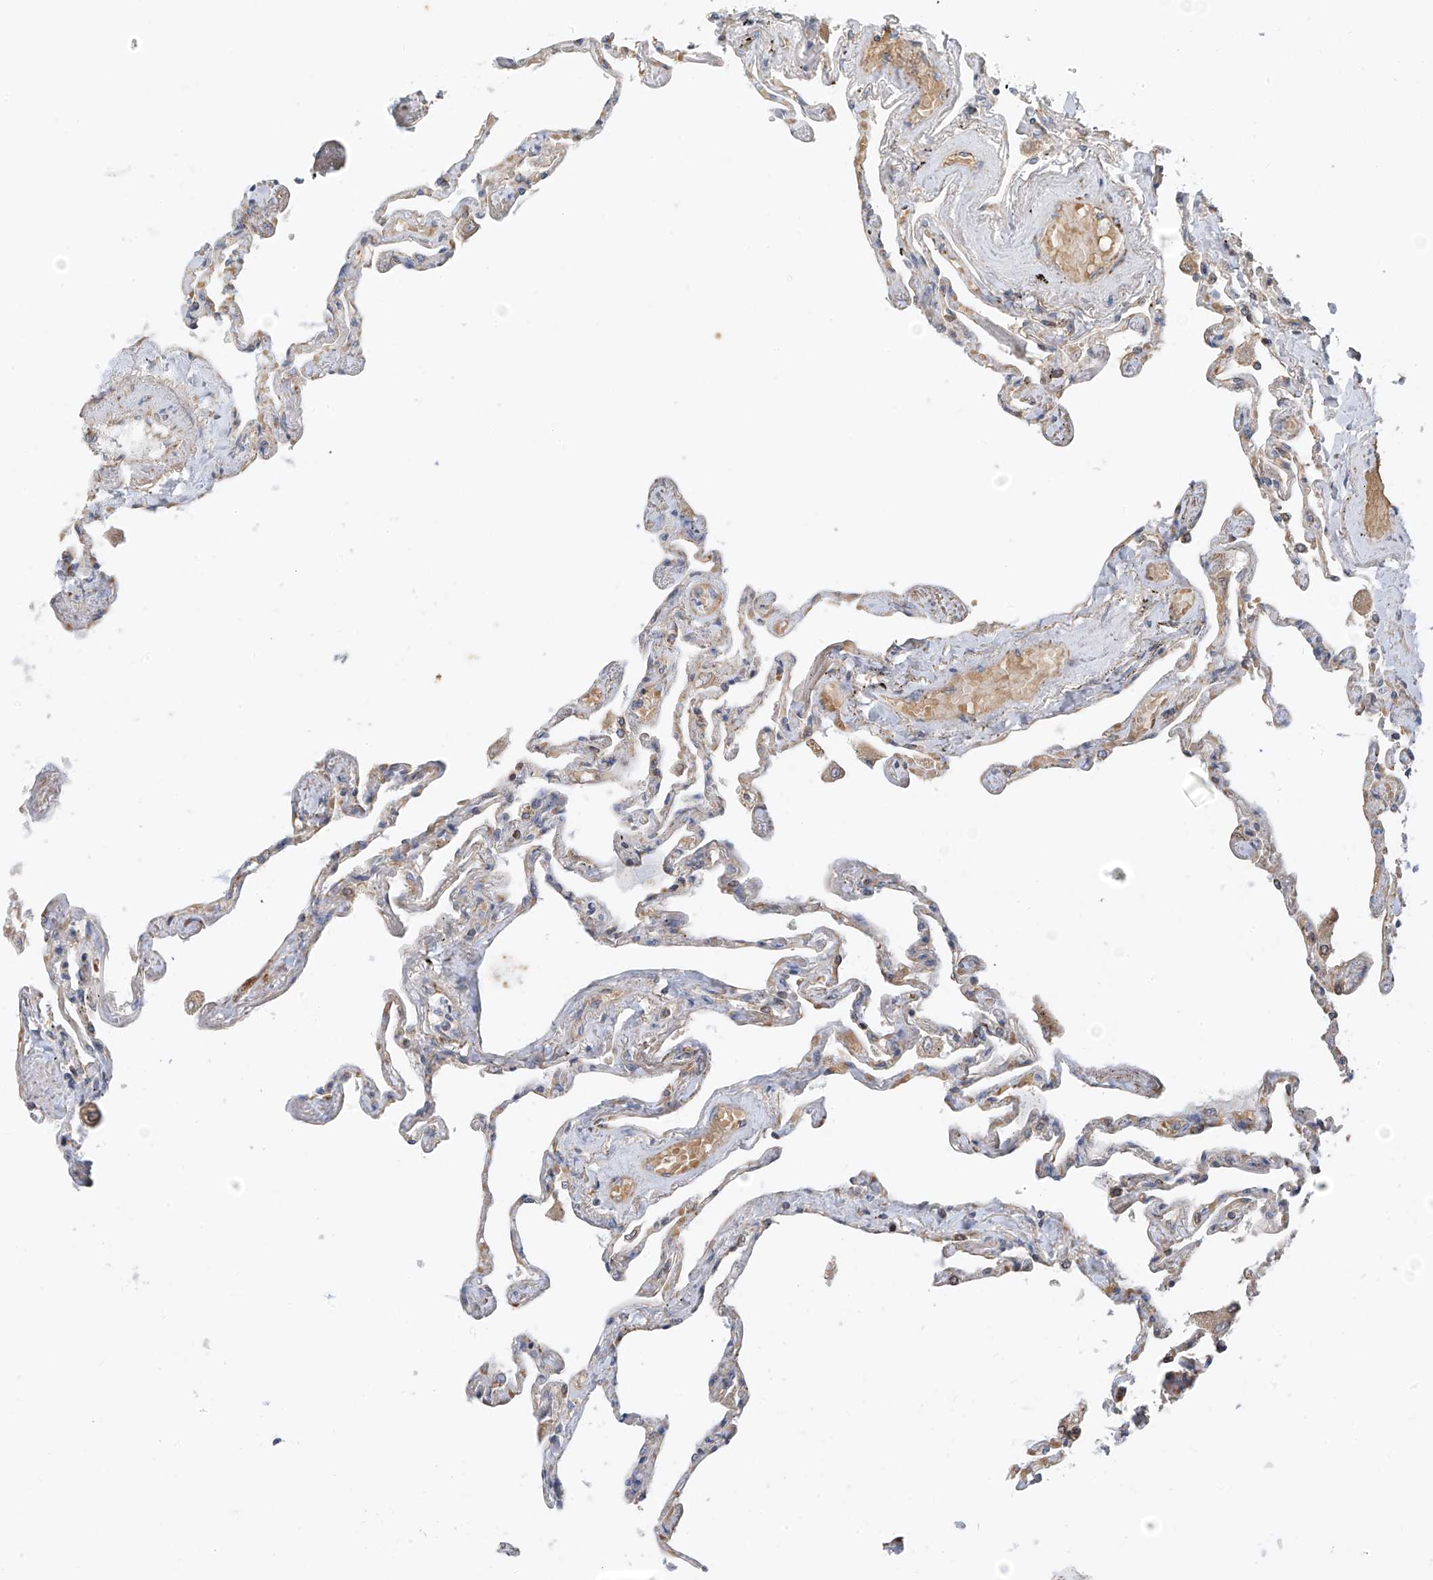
{"staining": {"intensity": "moderate", "quantity": "<25%", "location": "cytoplasmic/membranous"}, "tissue": "lung", "cell_type": "Alveolar cells", "image_type": "normal", "snomed": [{"axis": "morphology", "description": "Normal tissue, NOS"}, {"axis": "topography", "description": "Lung"}], "caption": "Lung stained with DAB immunohistochemistry (IHC) displays low levels of moderate cytoplasmic/membranous staining in approximately <25% of alveolar cells.", "gene": "EOMES", "patient": {"sex": "female", "age": 67}}